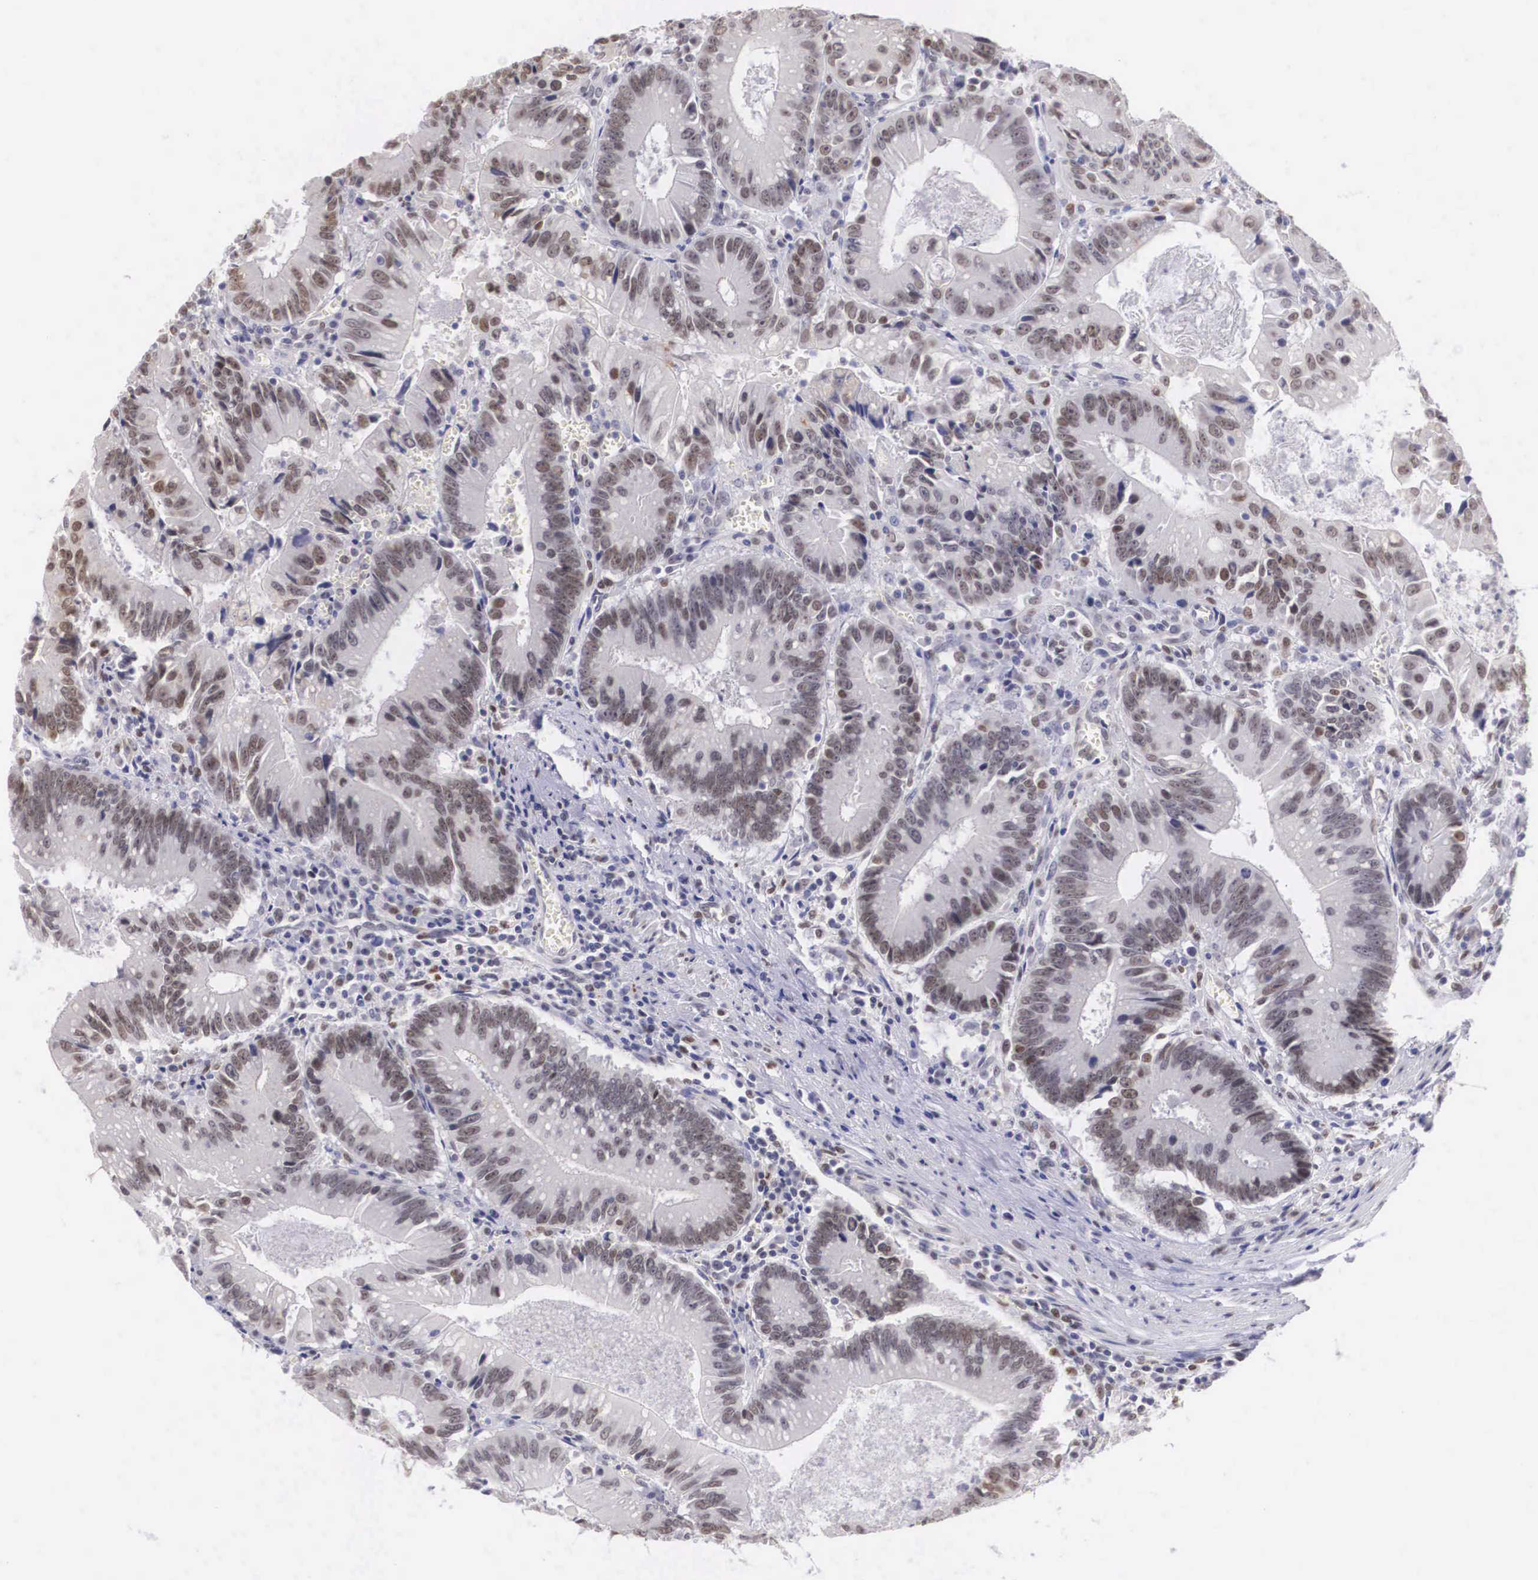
{"staining": {"intensity": "moderate", "quantity": "25%-75%", "location": "cytoplasmic/membranous"}, "tissue": "colorectal cancer", "cell_type": "Tumor cells", "image_type": "cancer", "snomed": [{"axis": "morphology", "description": "Adenocarcinoma, NOS"}, {"axis": "topography", "description": "Rectum"}], "caption": "This image demonstrates IHC staining of human adenocarcinoma (colorectal), with medium moderate cytoplasmic/membranous expression in about 25%-75% of tumor cells.", "gene": "ETV6", "patient": {"sex": "female", "age": 81}}